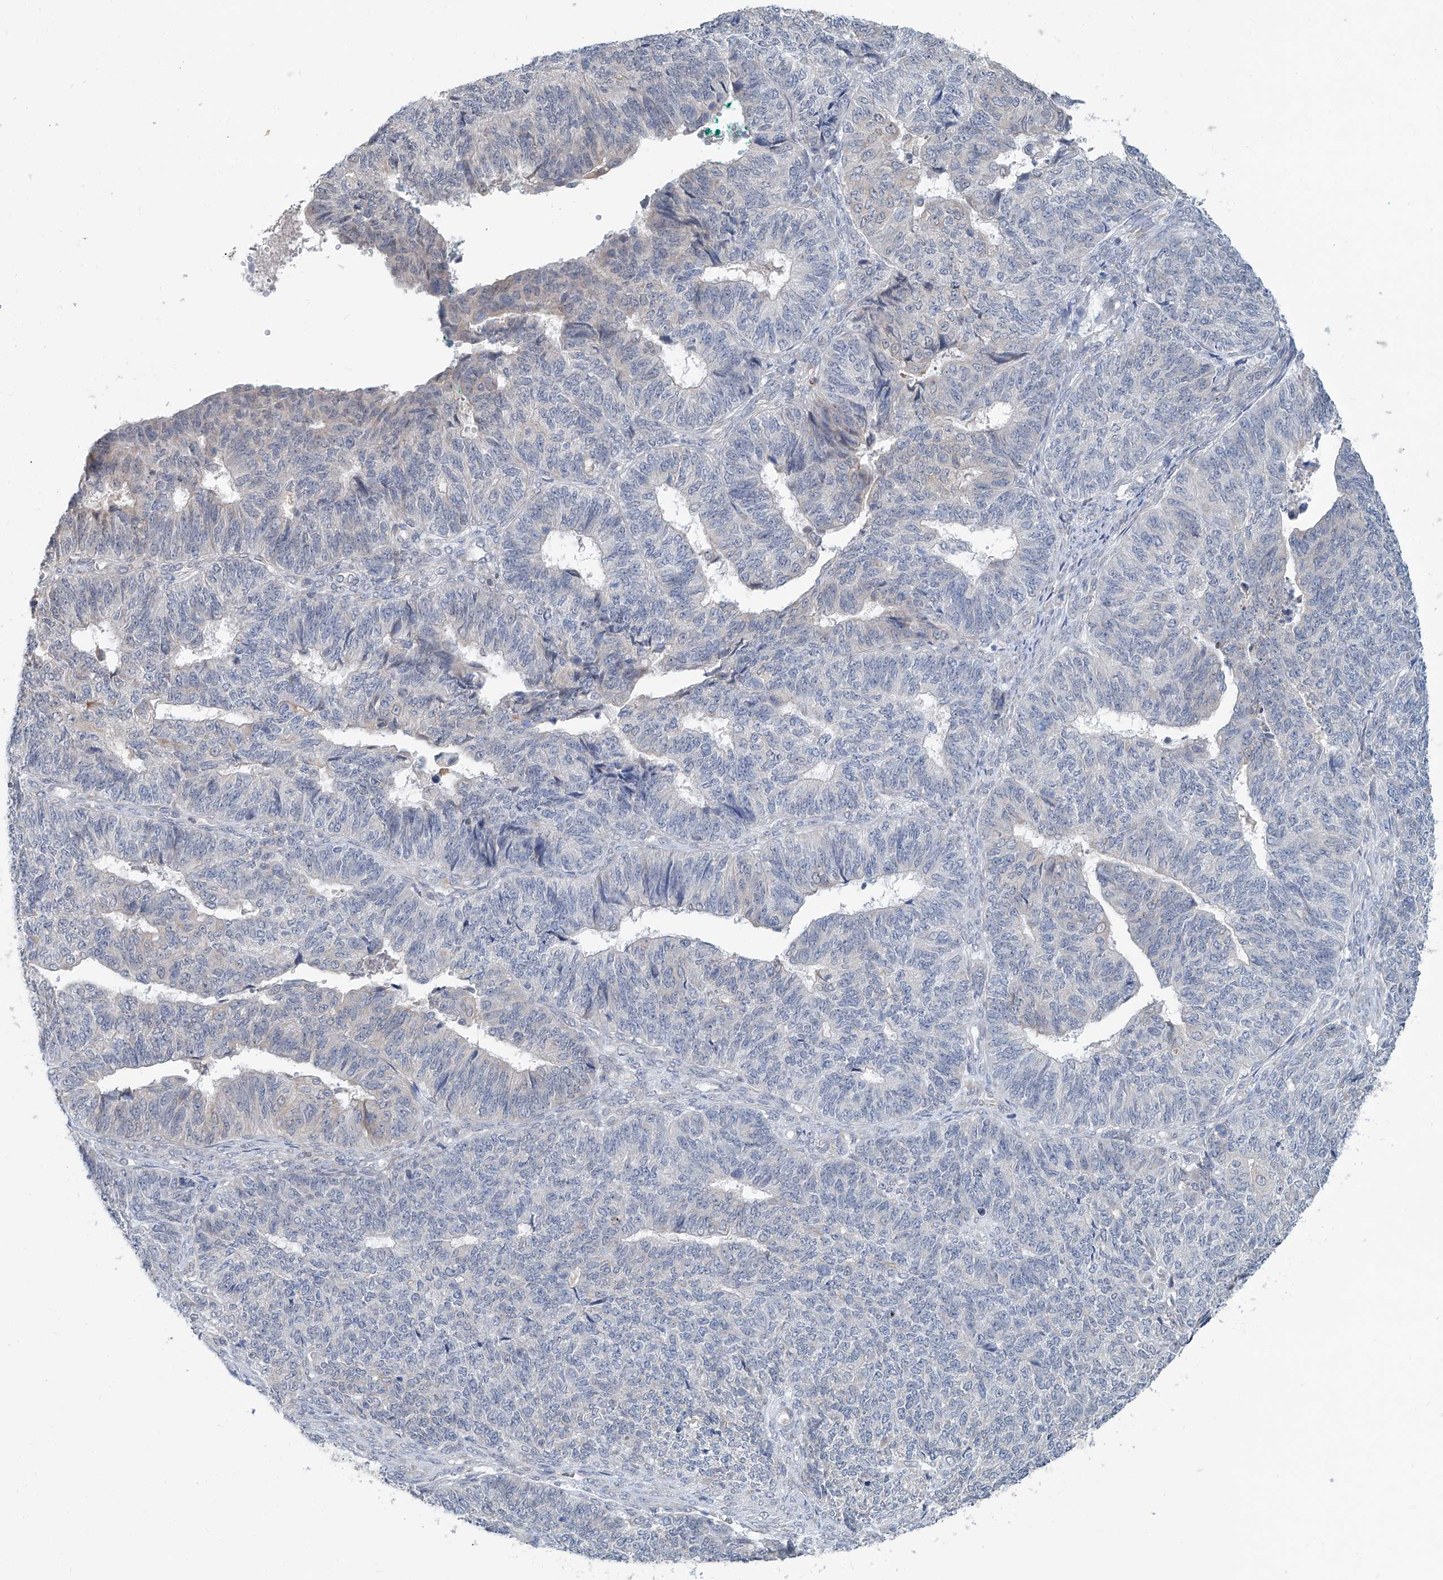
{"staining": {"intensity": "negative", "quantity": "none", "location": "none"}, "tissue": "endometrial cancer", "cell_type": "Tumor cells", "image_type": "cancer", "snomed": [{"axis": "morphology", "description": "Adenocarcinoma, NOS"}, {"axis": "topography", "description": "Endometrium"}], "caption": "This is an immunohistochemistry histopathology image of human endometrial cancer (adenocarcinoma). There is no positivity in tumor cells.", "gene": "KCNK10", "patient": {"sex": "female", "age": 32}}